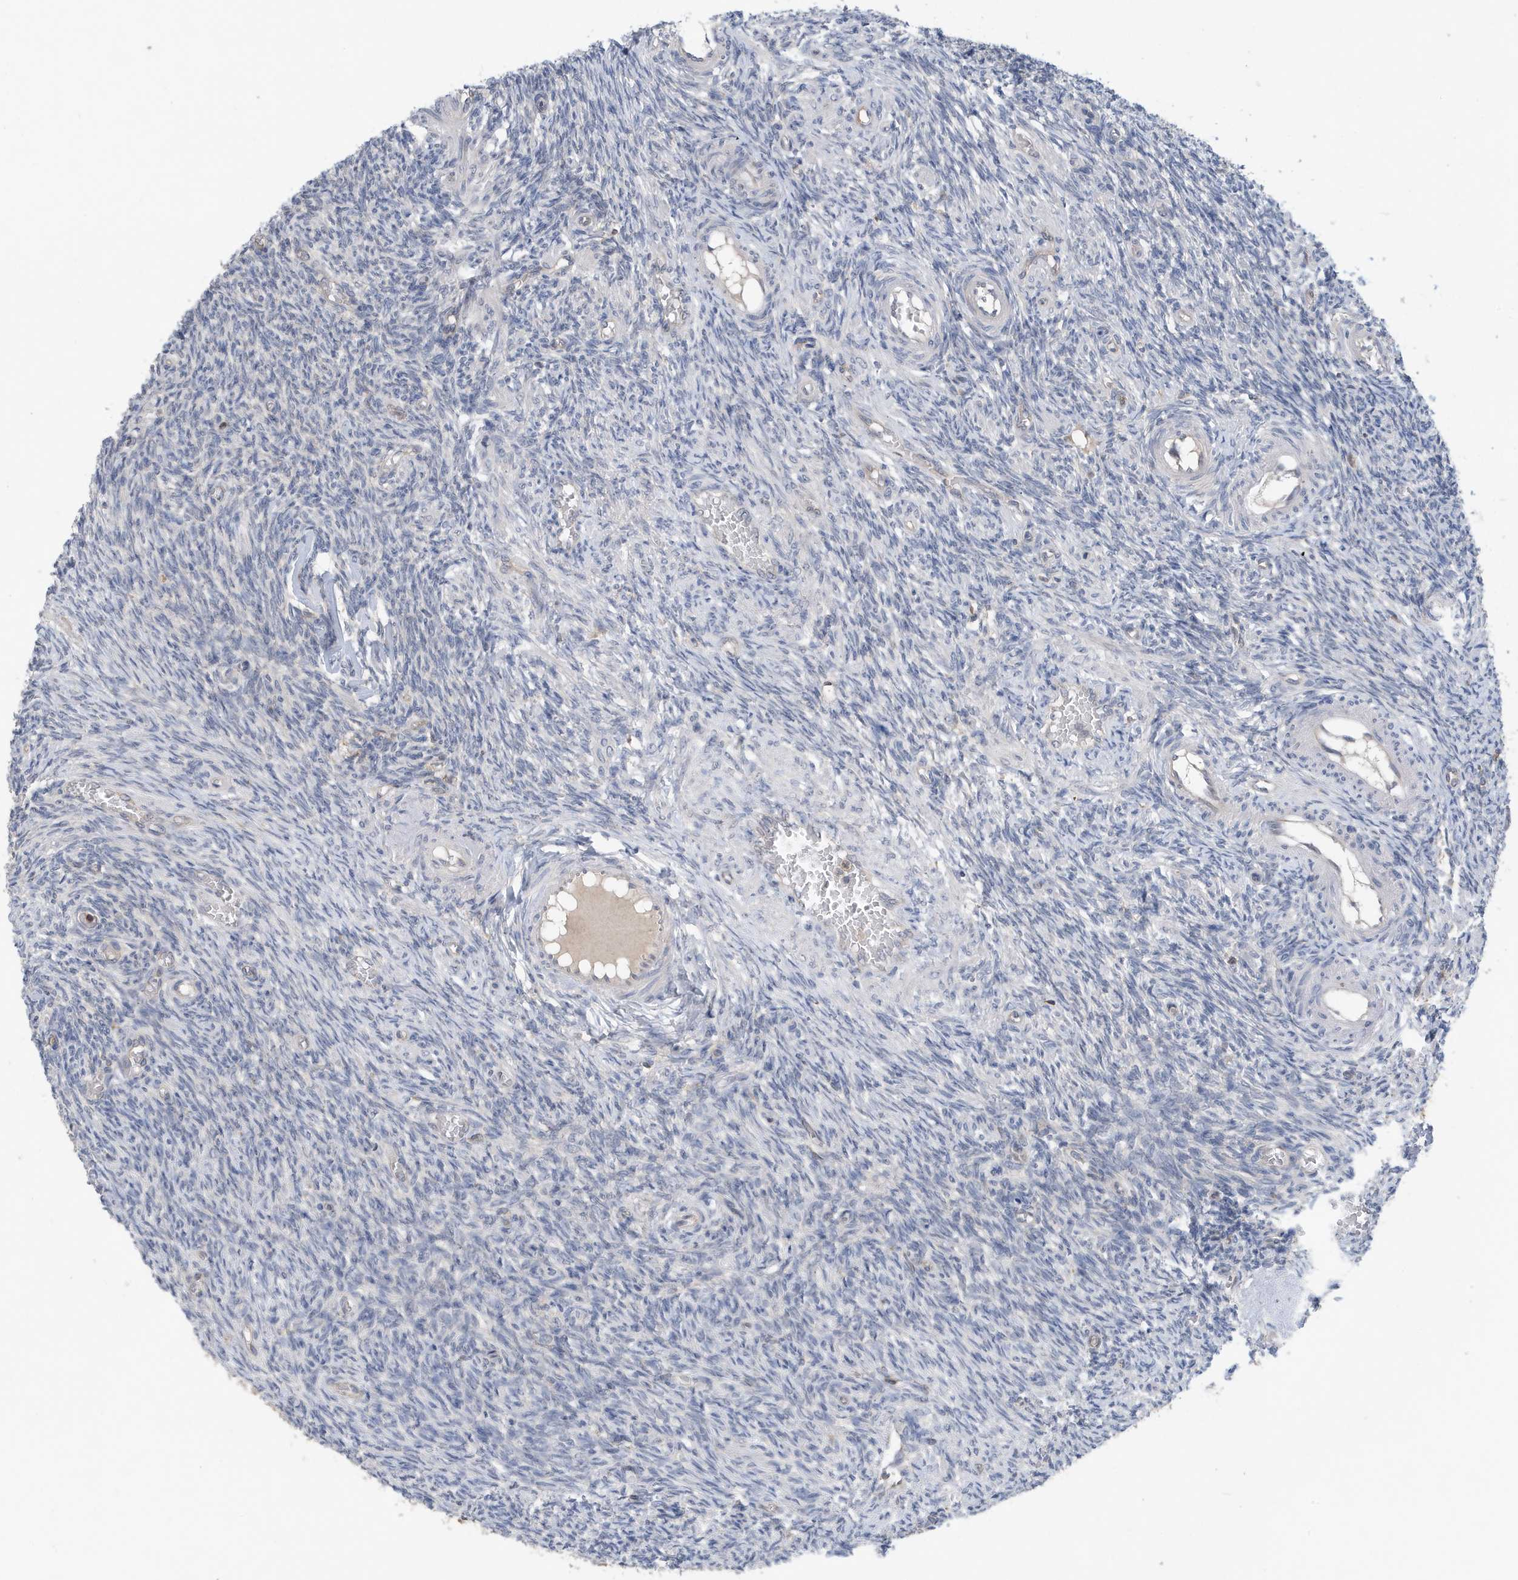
{"staining": {"intensity": "moderate", "quantity": ">75%", "location": "cytoplasmic/membranous"}, "tissue": "ovary", "cell_type": "Follicle cells", "image_type": "normal", "snomed": [{"axis": "morphology", "description": "Normal tissue, NOS"}, {"axis": "topography", "description": "Ovary"}], "caption": "Human ovary stained with a brown dye displays moderate cytoplasmic/membranous positive expression in approximately >75% of follicle cells.", "gene": "NSUN3", "patient": {"sex": "female", "age": 27}}